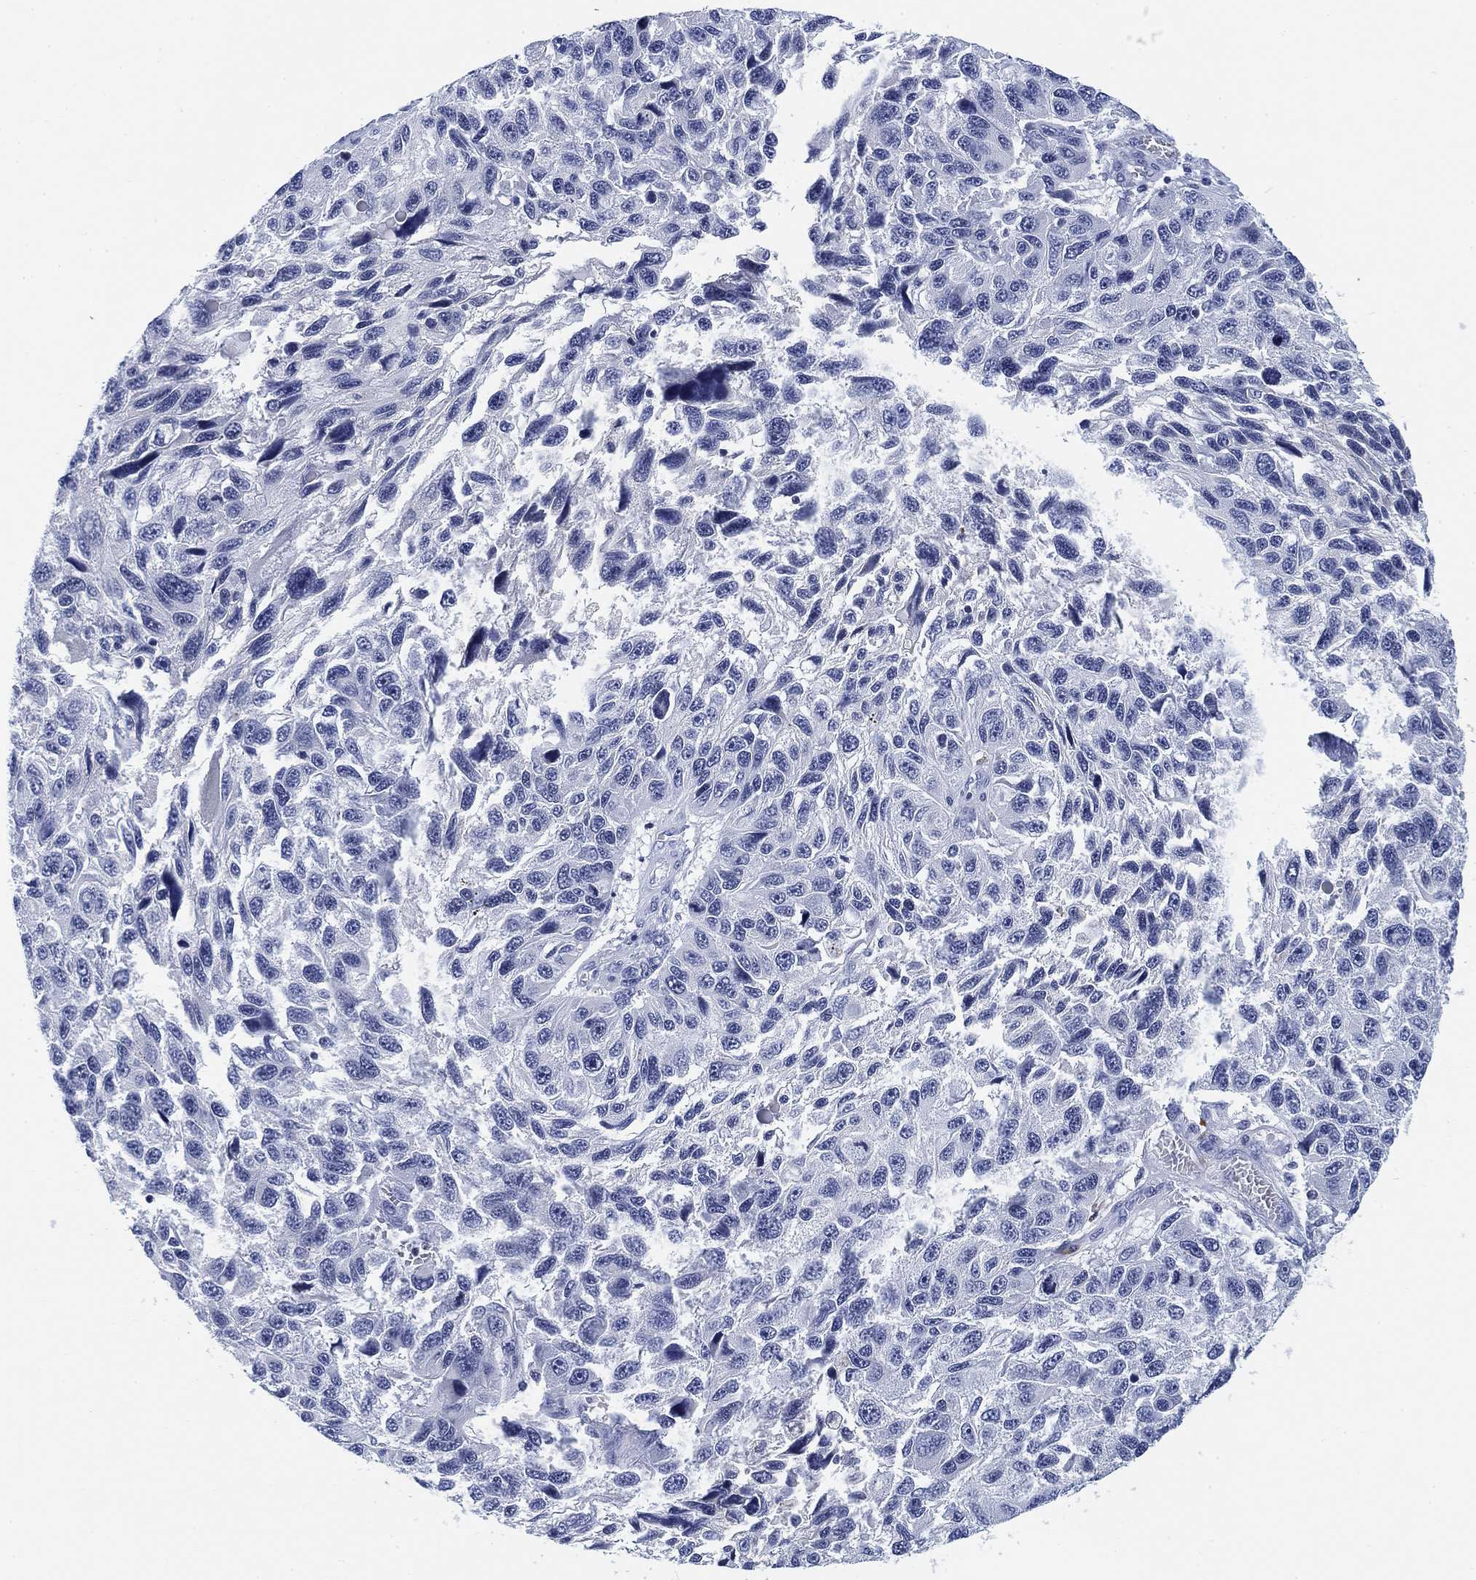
{"staining": {"intensity": "negative", "quantity": "none", "location": "none"}, "tissue": "melanoma", "cell_type": "Tumor cells", "image_type": "cancer", "snomed": [{"axis": "morphology", "description": "Malignant melanoma, NOS"}, {"axis": "topography", "description": "Skin"}], "caption": "This histopathology image is of malignant melanoma stained with immunohistochemistry (IHC) to label a protein in brown with the nuclei are counter-stained blue. There is no expression in tumor cells. (Immunohistochemistry, brightfield microscopy, high magnification).", "gene": "FYB1", "patient": {"sex": "male", "age": 53}}